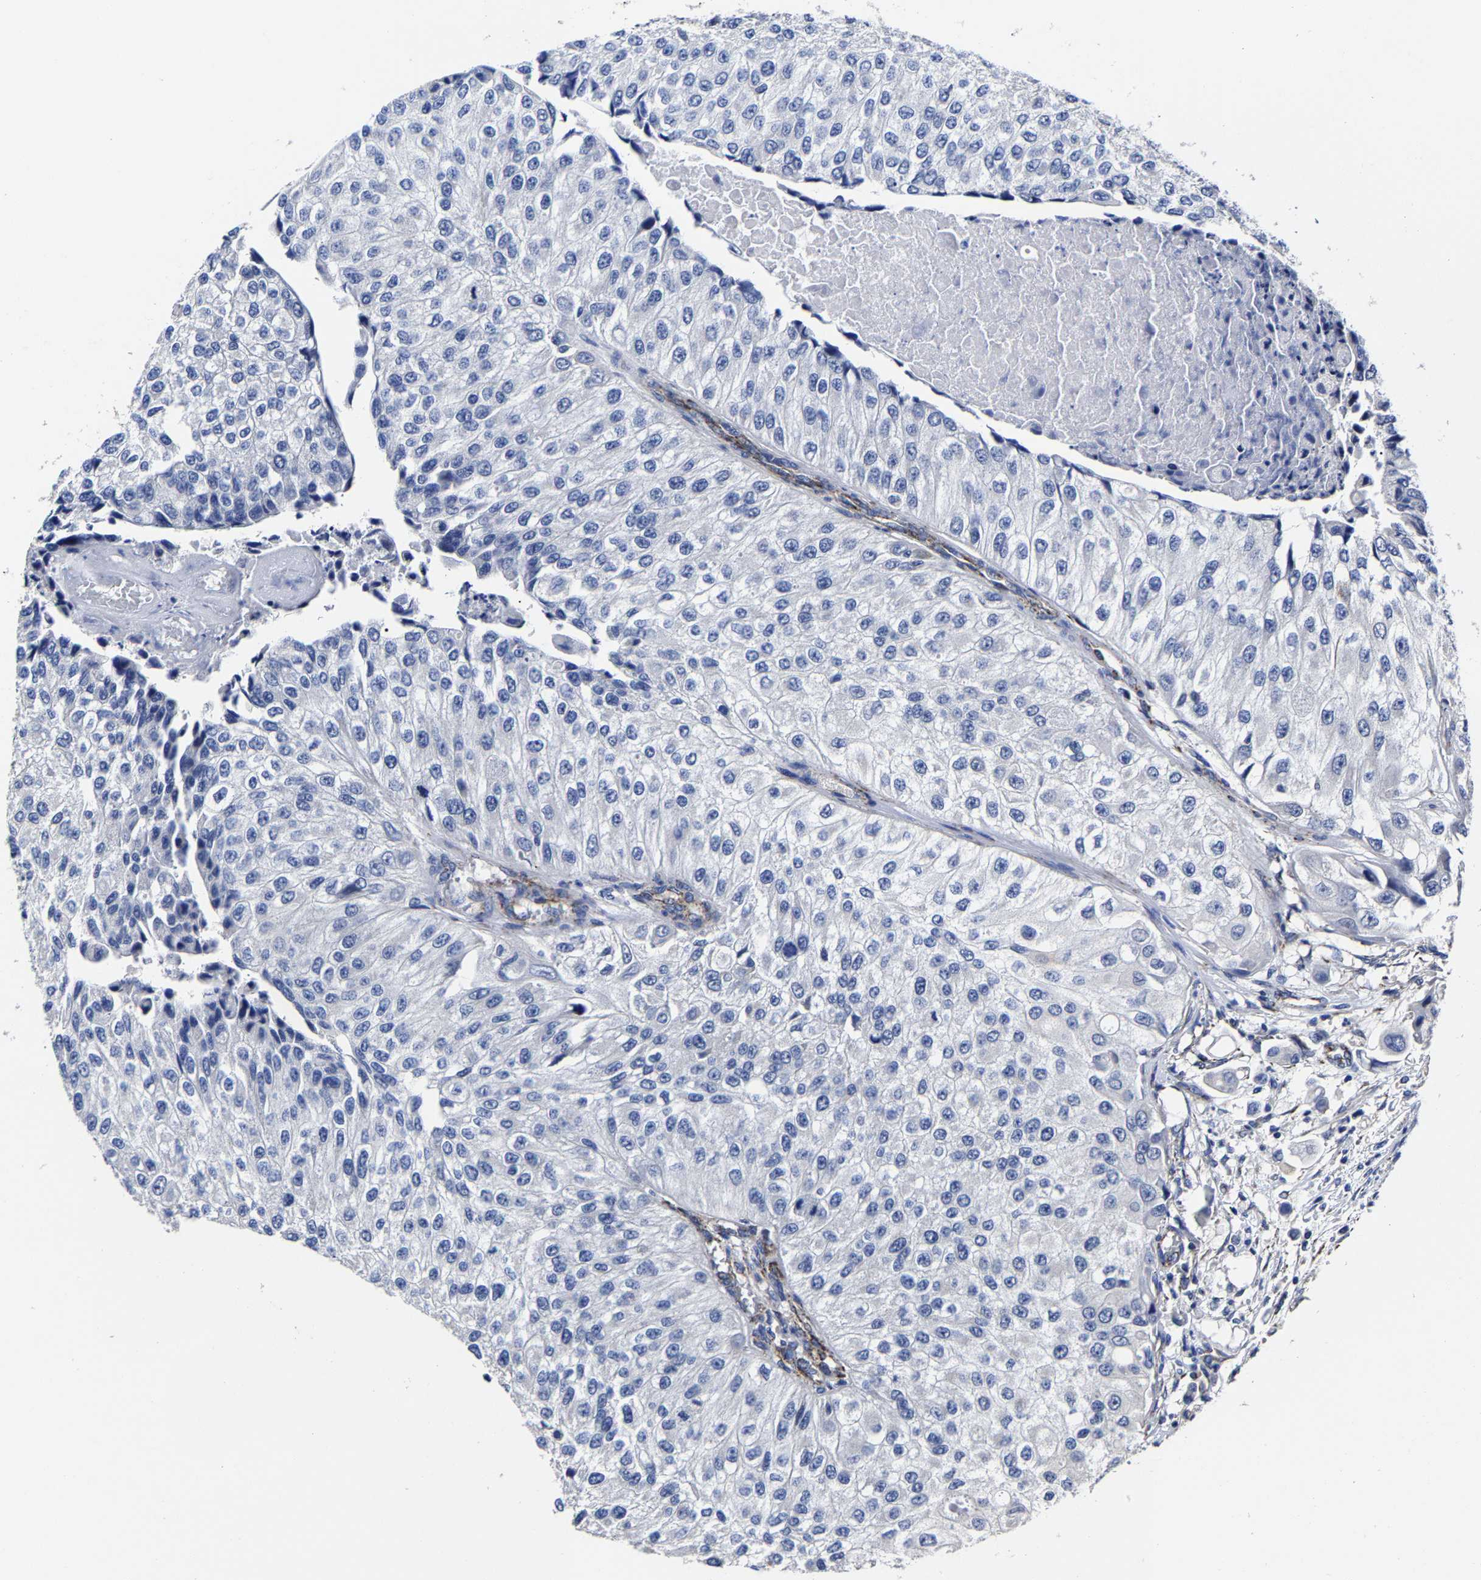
{"staining": {"intensity": "negative", "quantity": "none", "location": "none"}, "tissue": "urothelial cancer", "cell_type": "Tumor cells", "image_type": "cancer", "snomed": [{"axis": "morphology", "description": "Urothelial carcinoma, High grade"}, {"axis": "topography", "description": "Kidney"}, {"axis": "topography", "description": "Urinary bladder"}], "caption": "The image shows no staining of tumor cells in urothelial cancer.", "gene": "AASS", "patient": {"sex": "male", "age": 77}}